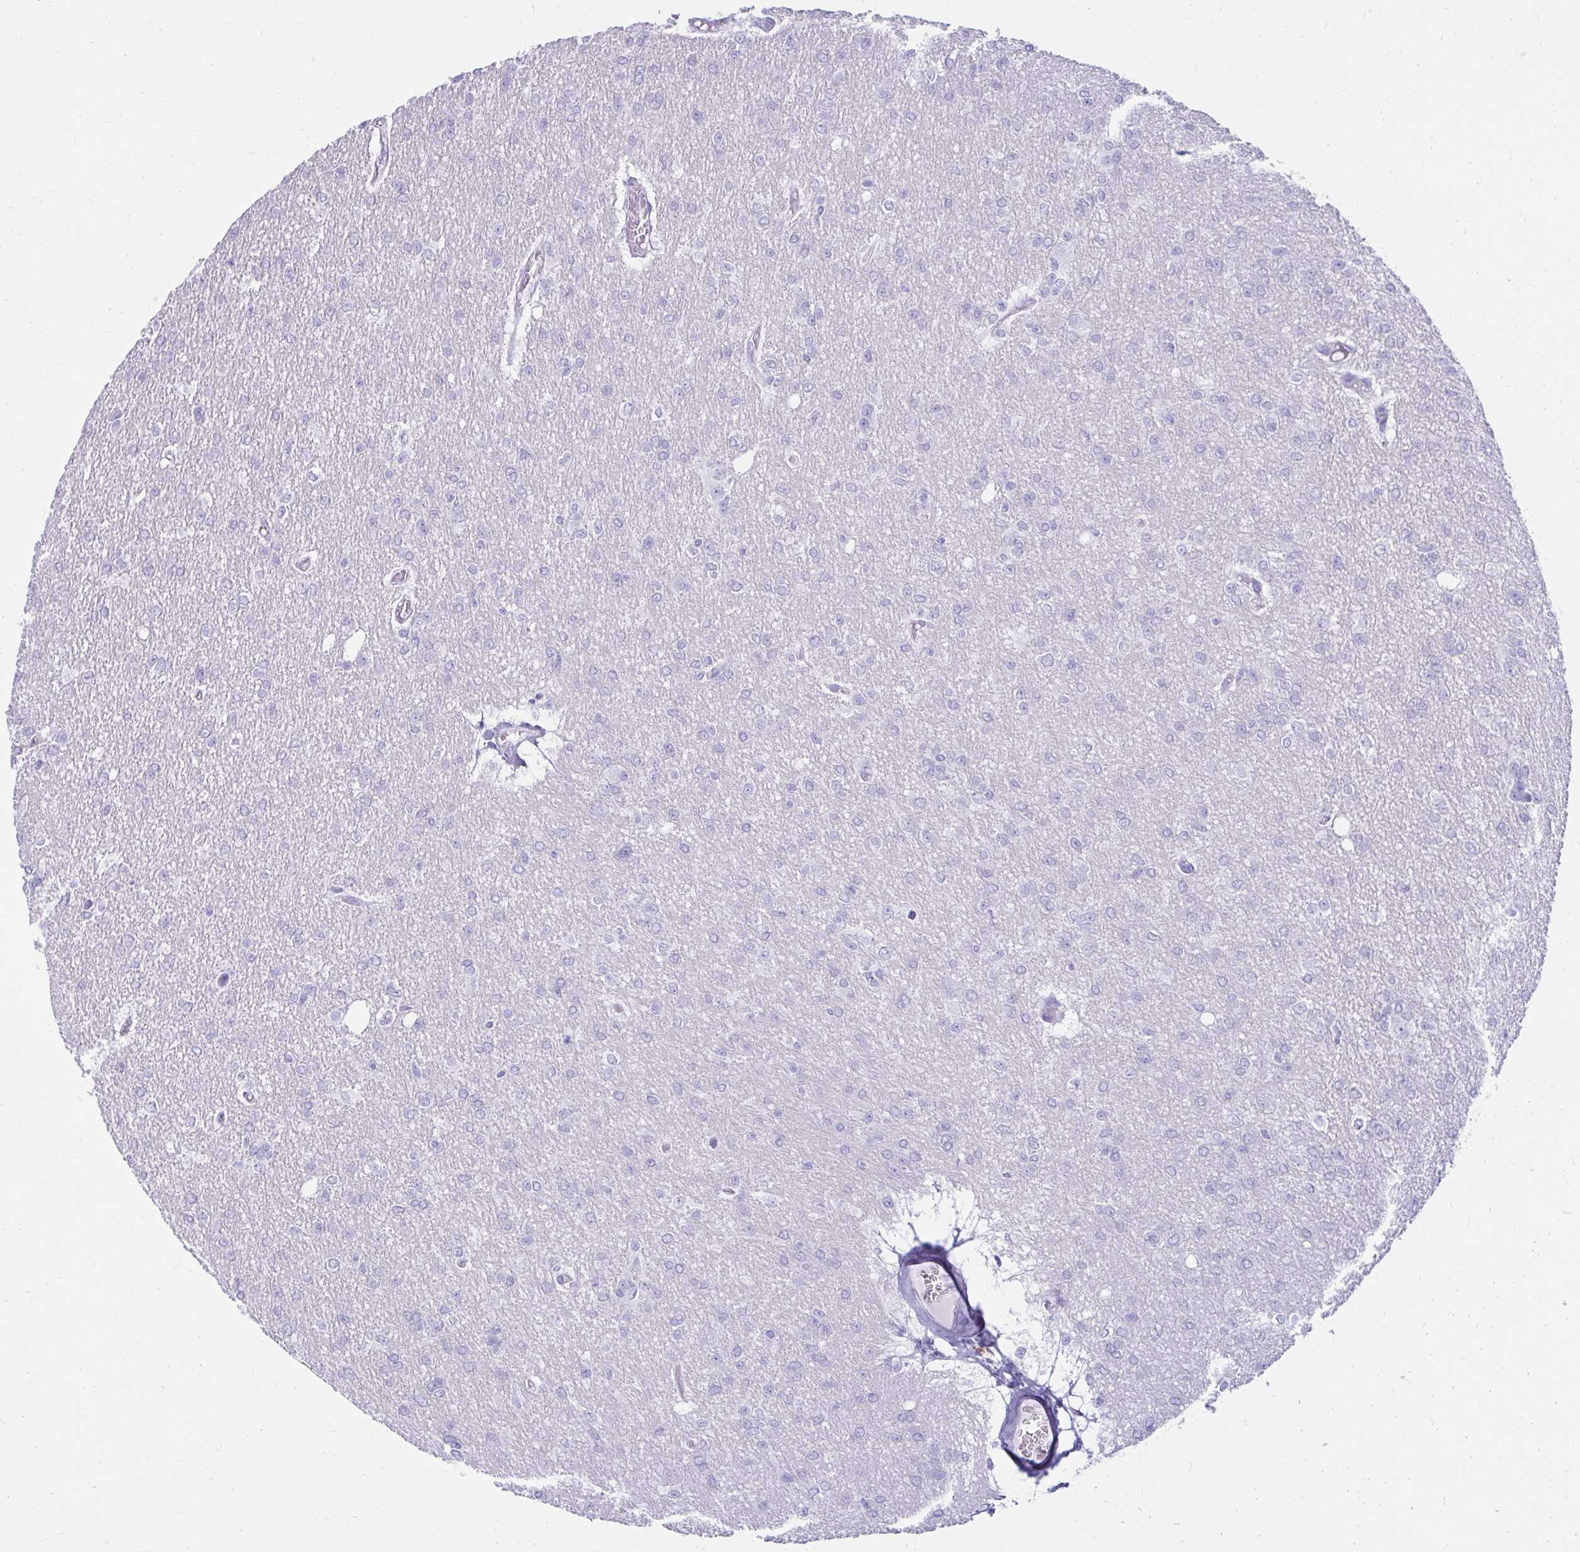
{"staining": {"intensity": "negative", "quantity": "none", "location": "none"}, "tissue": "glioma", "cell_type": "Tumor cells", "image_type": "cancer", "snomed": [{"axis": "morphology", "description": "Glioma, malignant, Low grade"}, {"axis": "topography", "description": "Brain"}], "caption": "The photomicrograph demonstrates no significant staining in tumor cells of glioma.", "gene": "ATP4B", "patient": {"sex": "male", "age": 26}}